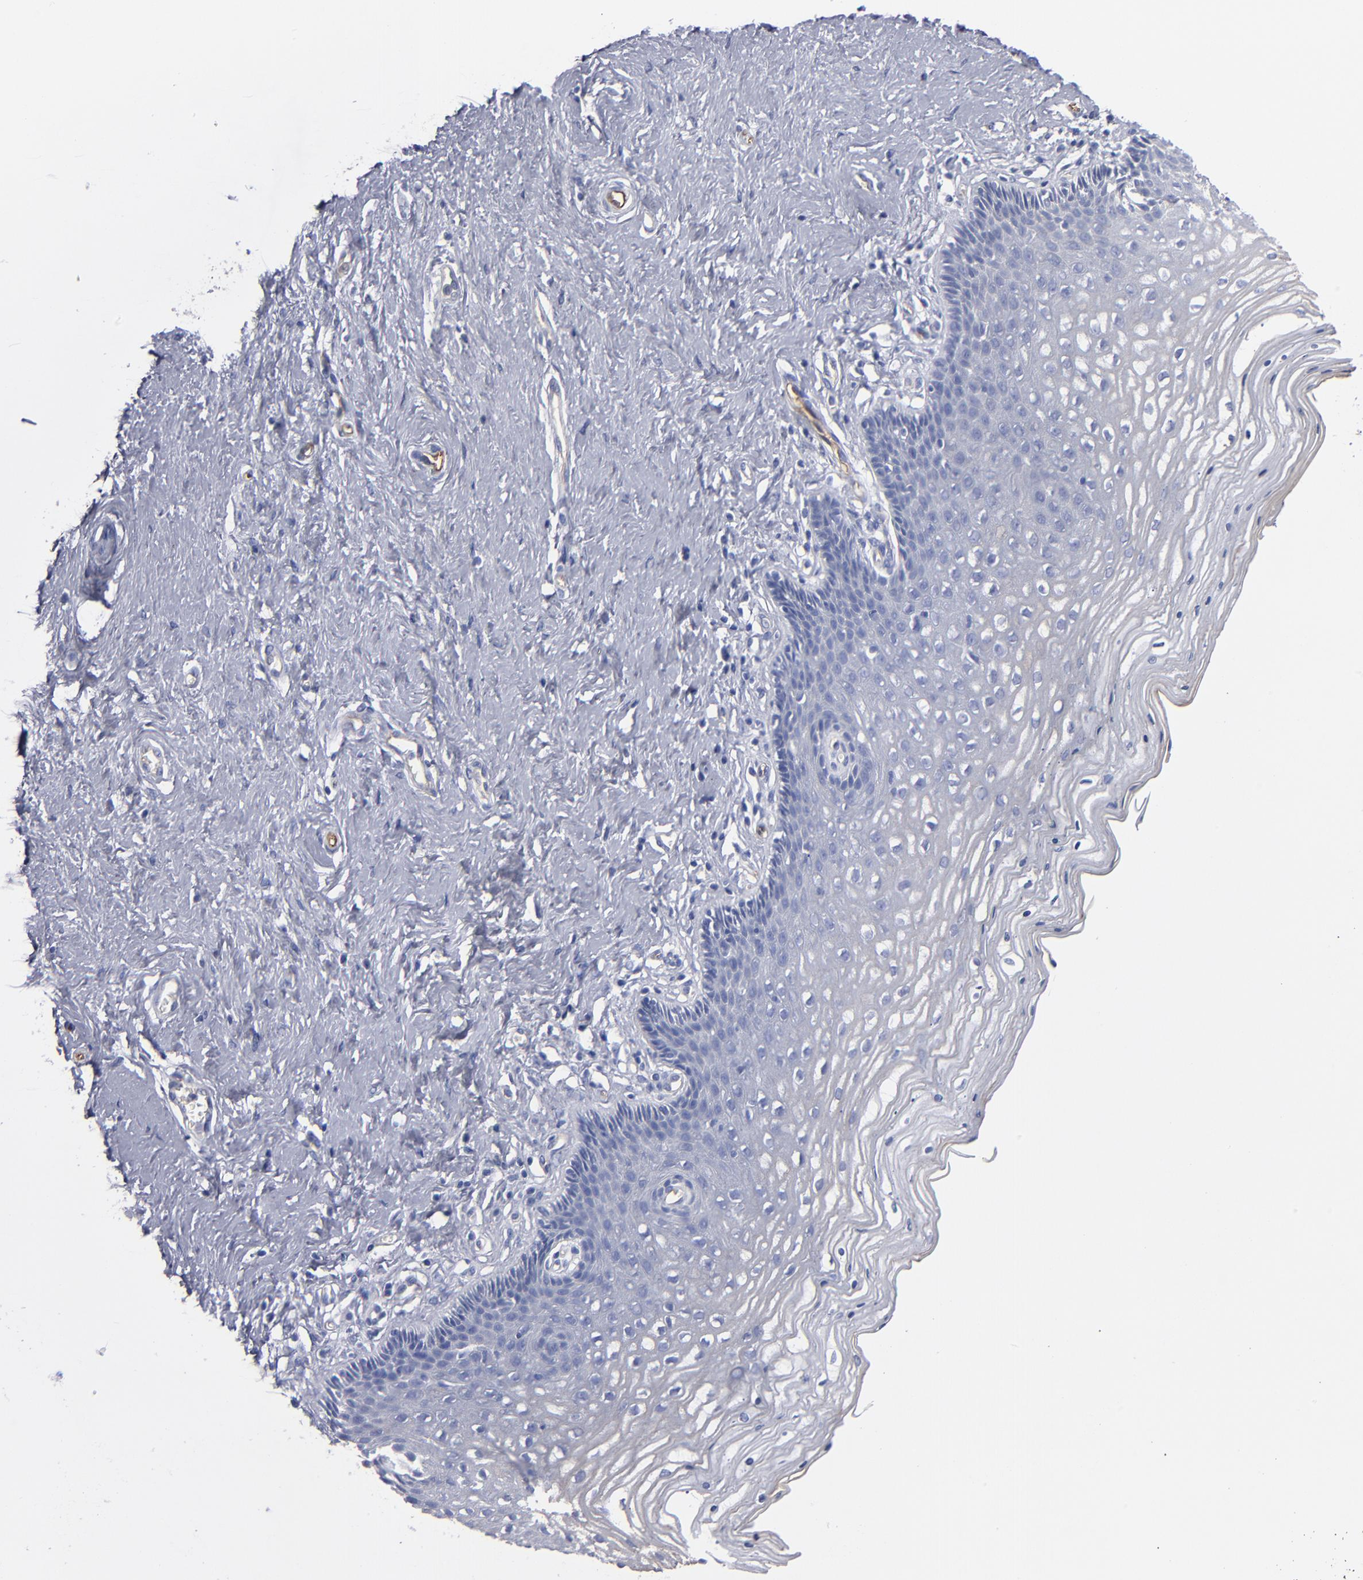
{"staining": {"intensity": "weak", "quantity": "<25%", "location": "cytoplasmic/membranous"}, "tissue": "cervix", "cell_type": "Squamous epithelial cells", "image_type": "normal", "snomed": [{"axis": "morphology", "description": "Normal tissue, NOS"}, {"axis": "topography", "description": "Cervix"}], "caption": "Protein analysis of normal cervix exhibits no significant expression in squamous epithelial cells.", "gene": "TM4SF1", "patient": {"sex": "female", "age": 39}}